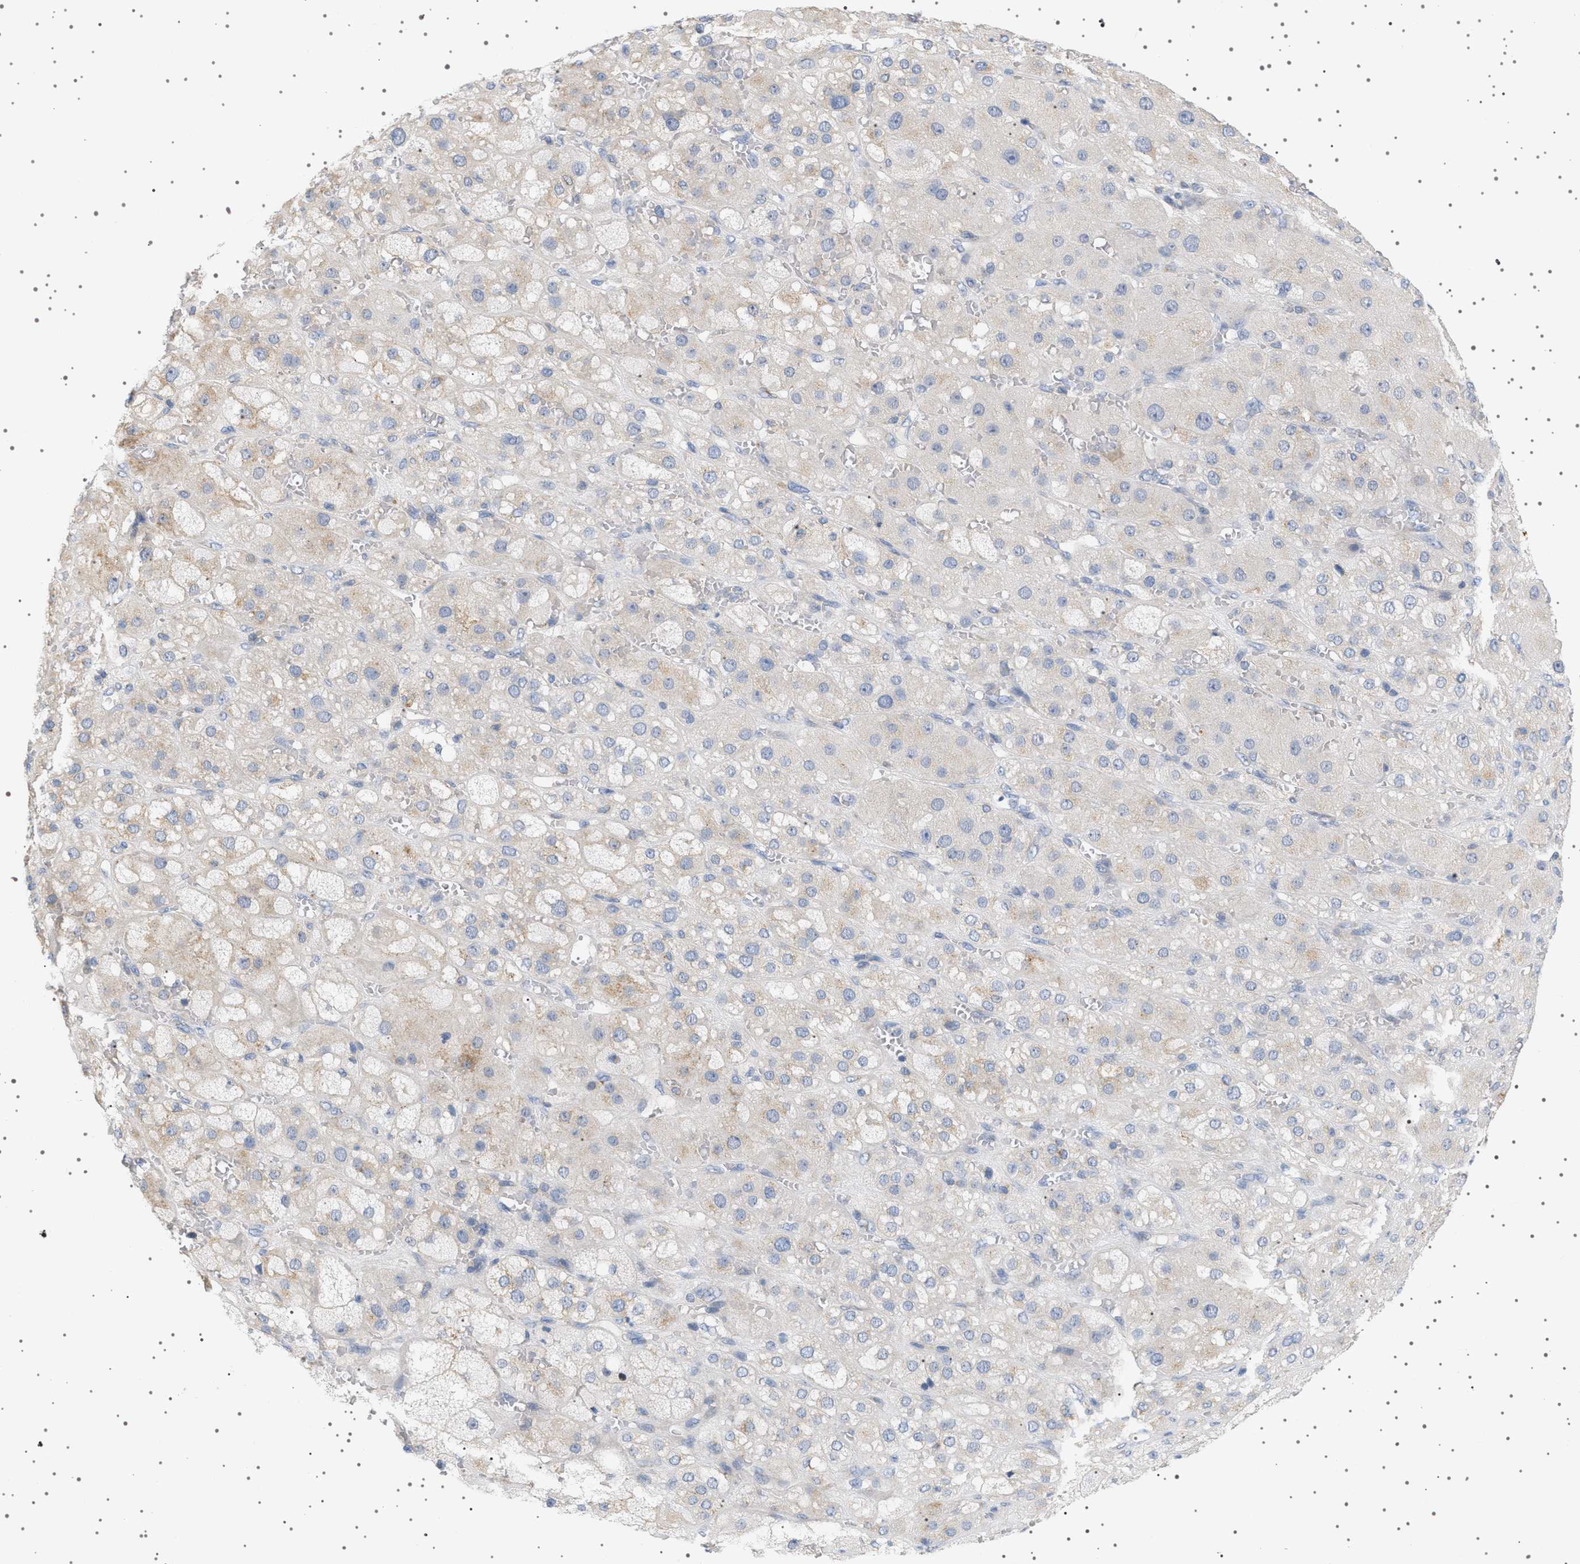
{"staining": {"intensity": "moderate", "quantity": "<25%", "location": "cytoplasmic/membranous"}, "tissue": "adrenal gland", "cell_type": "Glandular cells", "image_type": "normal", "snomed": [{"axis": "morphology", "description": "Normal tissue, NOS"}, {"axis": "topography", "description": "Adrenal gland"}], "caption": "Immunohistochemical staining of benign human adrenal gland demonstrates moderate cytoplasmic/membranous protein expression in about <25% of glandular cells. The staining was performed using DAB (3,3'-diaminobenzidine), with brown indicating positive protein expression. Nuclei are stained blue with hematoxylin.", "gene": "ADCY10", "patient": {"sex": "female", "age": 47}}